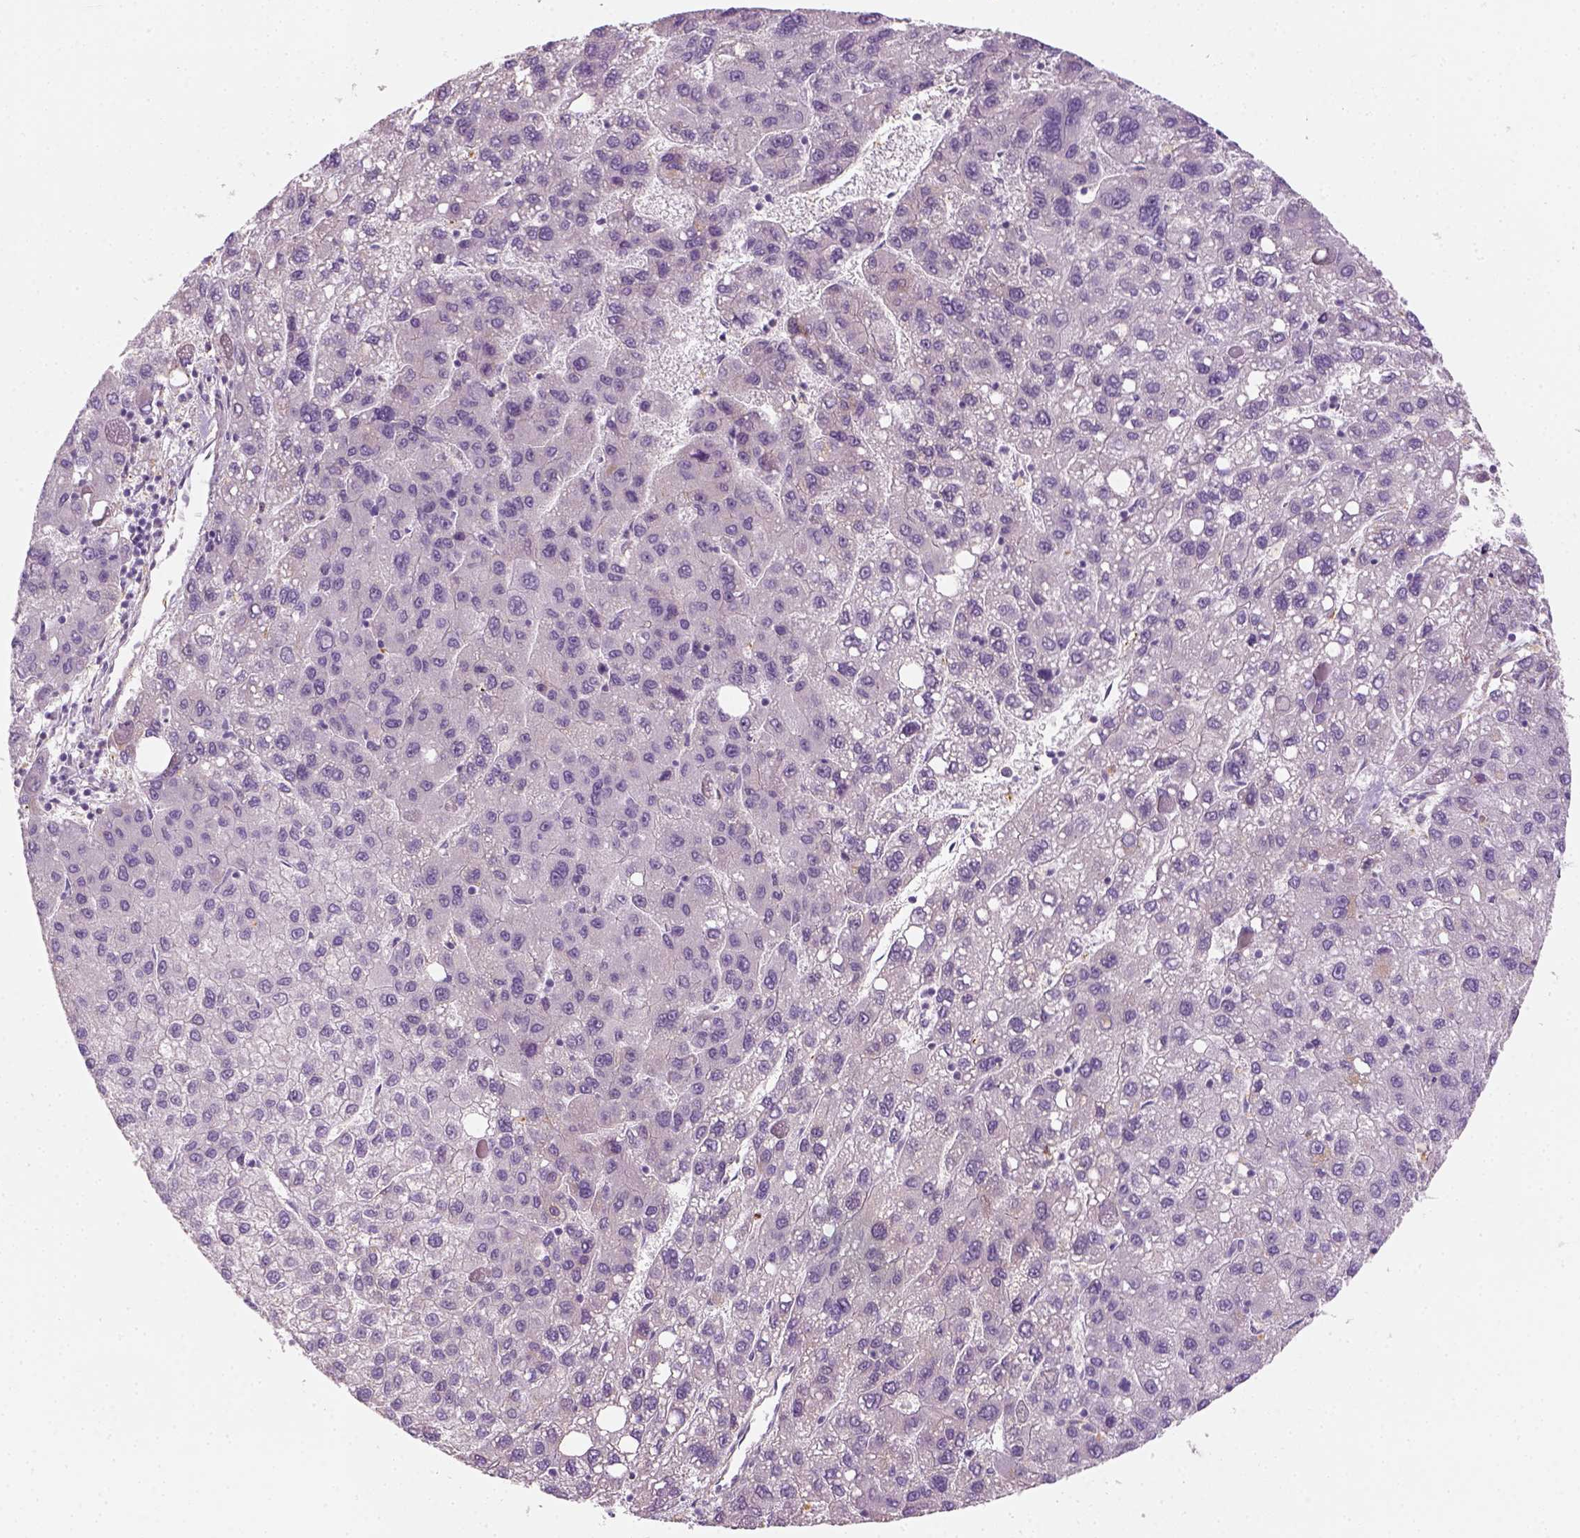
{"staining": {"intensity": "negative", "quantity": "none", "location": "none"}, "tissue": "liver cancer", "cell_type": "Tumor cells", "image_type": "cancer", "snomed": [{"axis": "morphology", "description": "Carcinoma, Hepatocellular, NOS"}, {"axis": "topography", "description": "Liver"}], "caption": "This is an IHC micrograph of liver cancer. There is no positivity in tumor cells.", "gene": "FAM163B", "patient": {"sex": "female", "age": 82}}